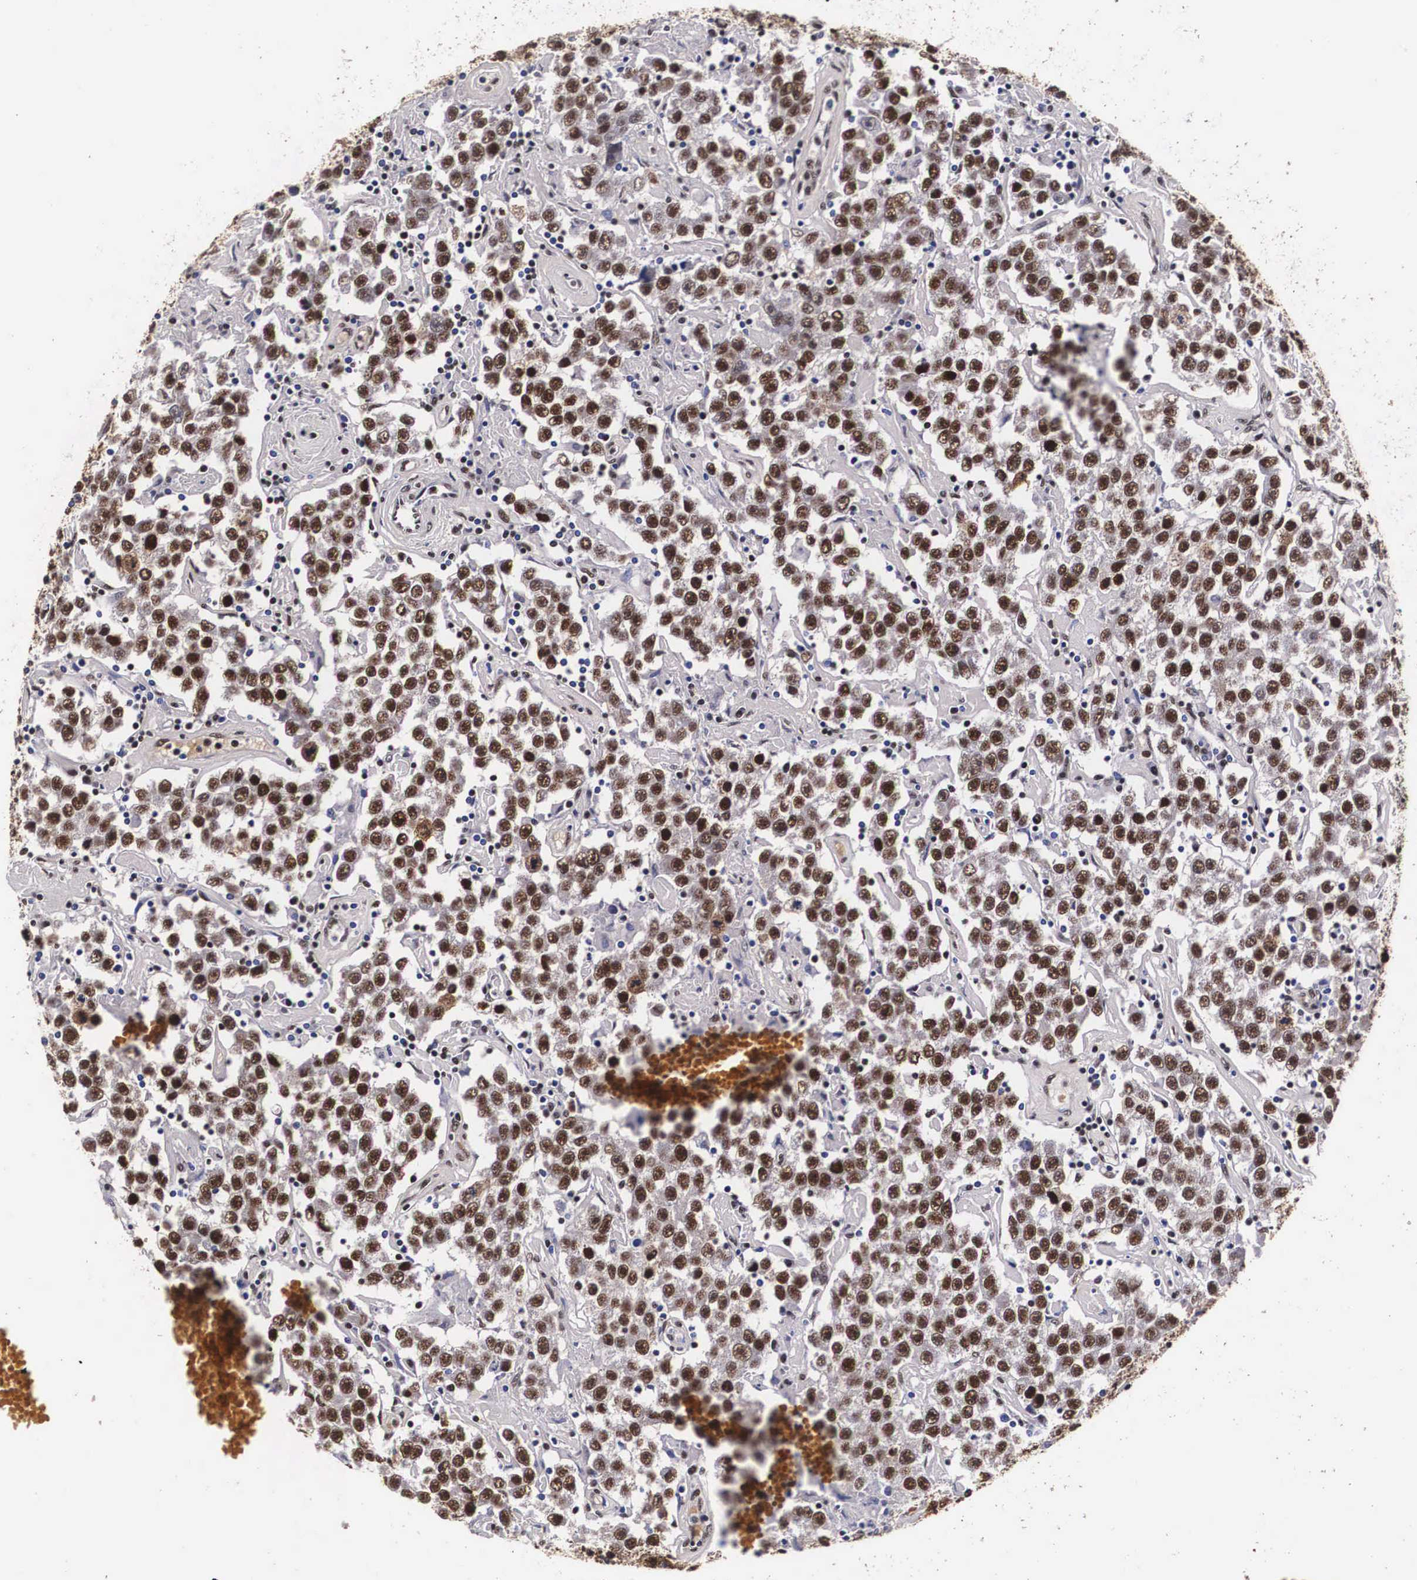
{"staining": {"intensity": "moderate", "quantity": ">75%", "location": "nuclear"}, "tissue": "testis cancer", "cell_type": "Tumor cells", "image_type": "cancer", "snomed": [{"axis": "morphology", "description": "Seminoma, NOS"}, {"axis": "topography", "description": "Testis"}], "caption": "Immunohistochemical staining of human testis seminoma shows moderate nuclear protein expression in approximately >75% of tumor cells.", "gene": "PABPN1", "patient": {"sex": "male", "age": 52}}